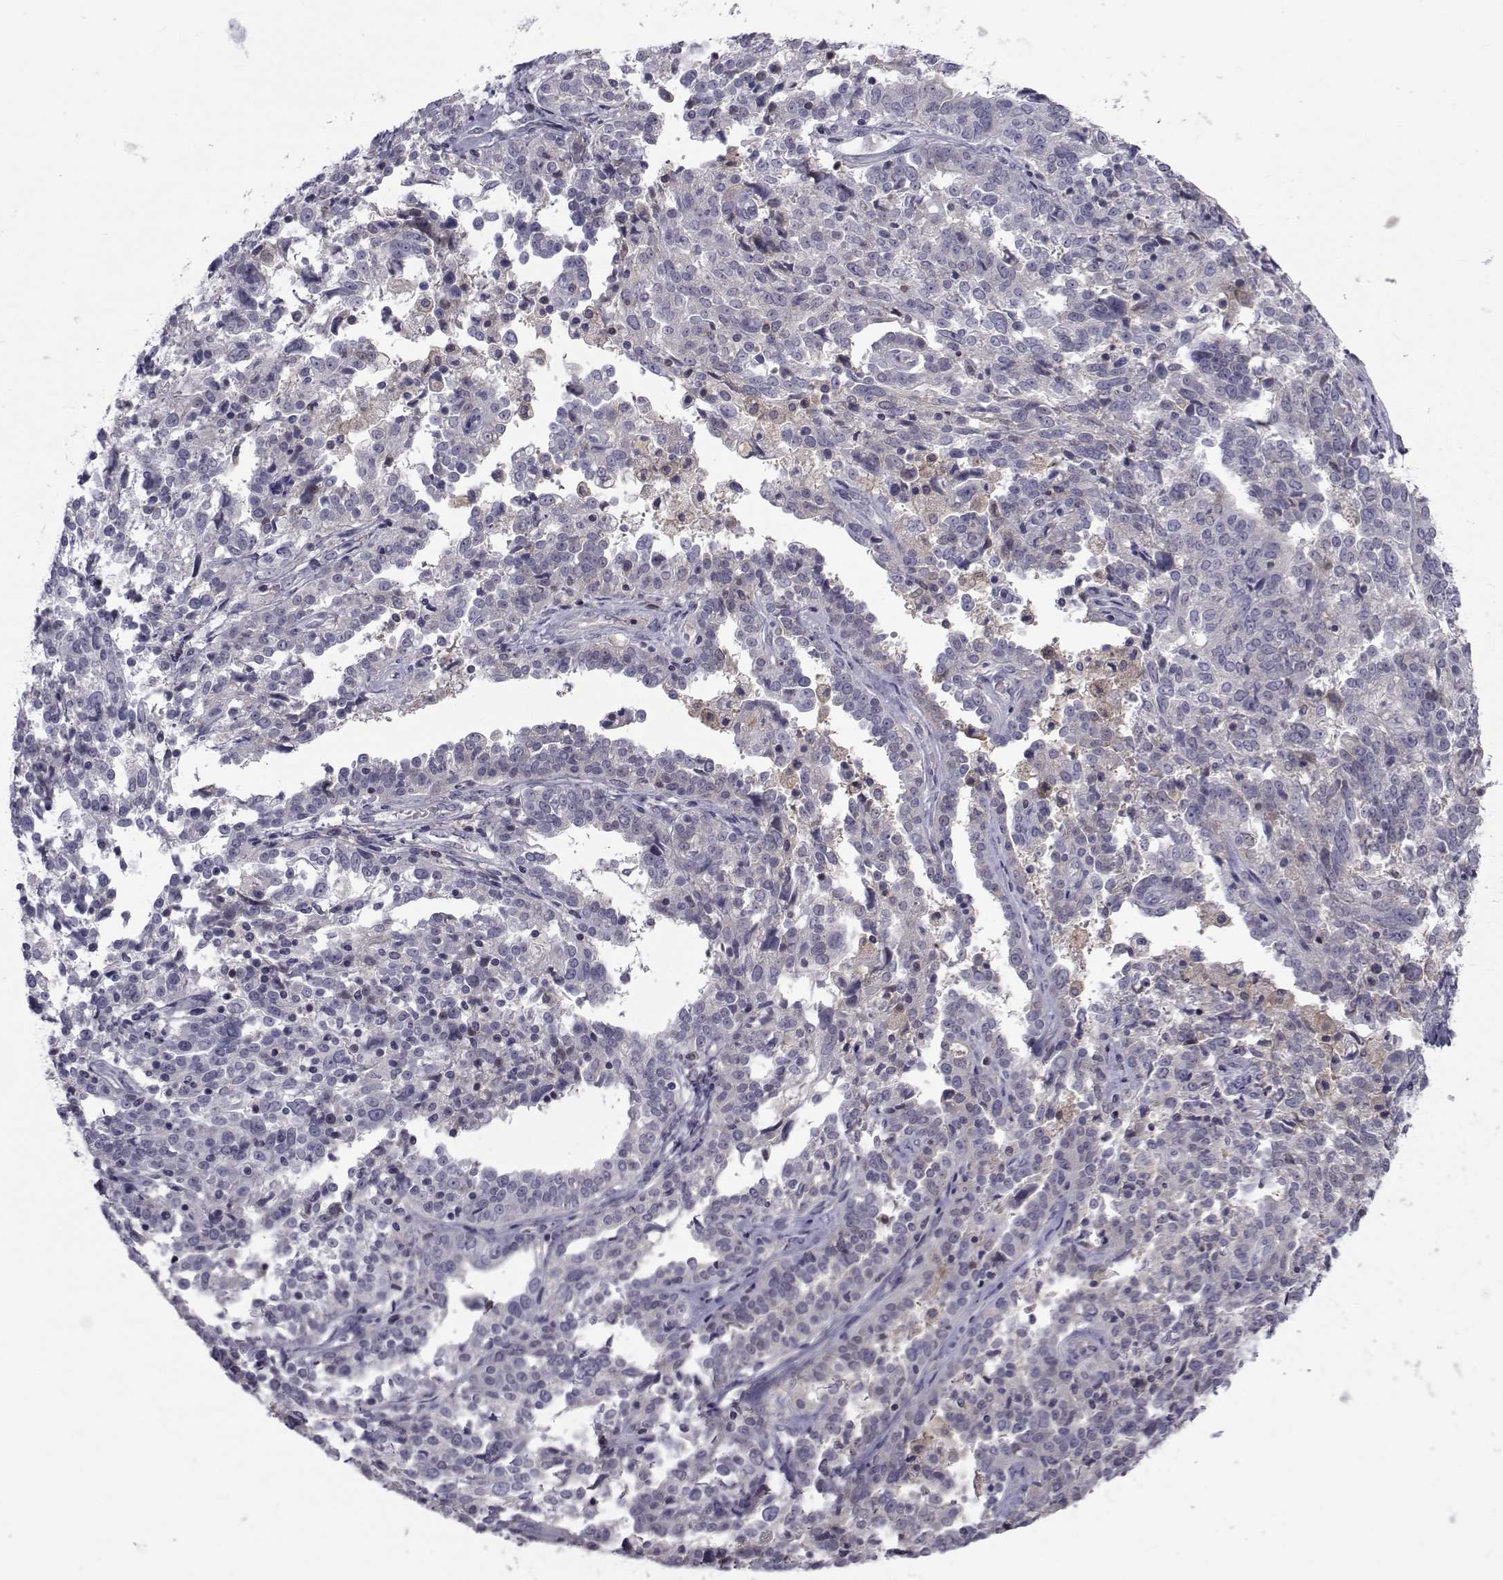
{"staining": {"intensity": "negative", "quantity": "none", "location": "none"}, "tissue": "ovarian cancer", "cell_type": "Tumor cells", "image_type": "cancer", "snomed": [{"axis": "morphology", "description": "Cystadenocarcinoma, serous, NOS"}, {"axis": "topography", "description": "Ovary"}], "caption": "An immunohistochemistry (IHC) image of ovarian cancer (serous cystadenocarcinoma) is shown. There is no staining in tumor cells of ovarian cancer (serous cystadenocarcinoma). Nuclei are stained in blue.", "gene": "PAX2", "patient": {"sex": "female", "age": 67}}